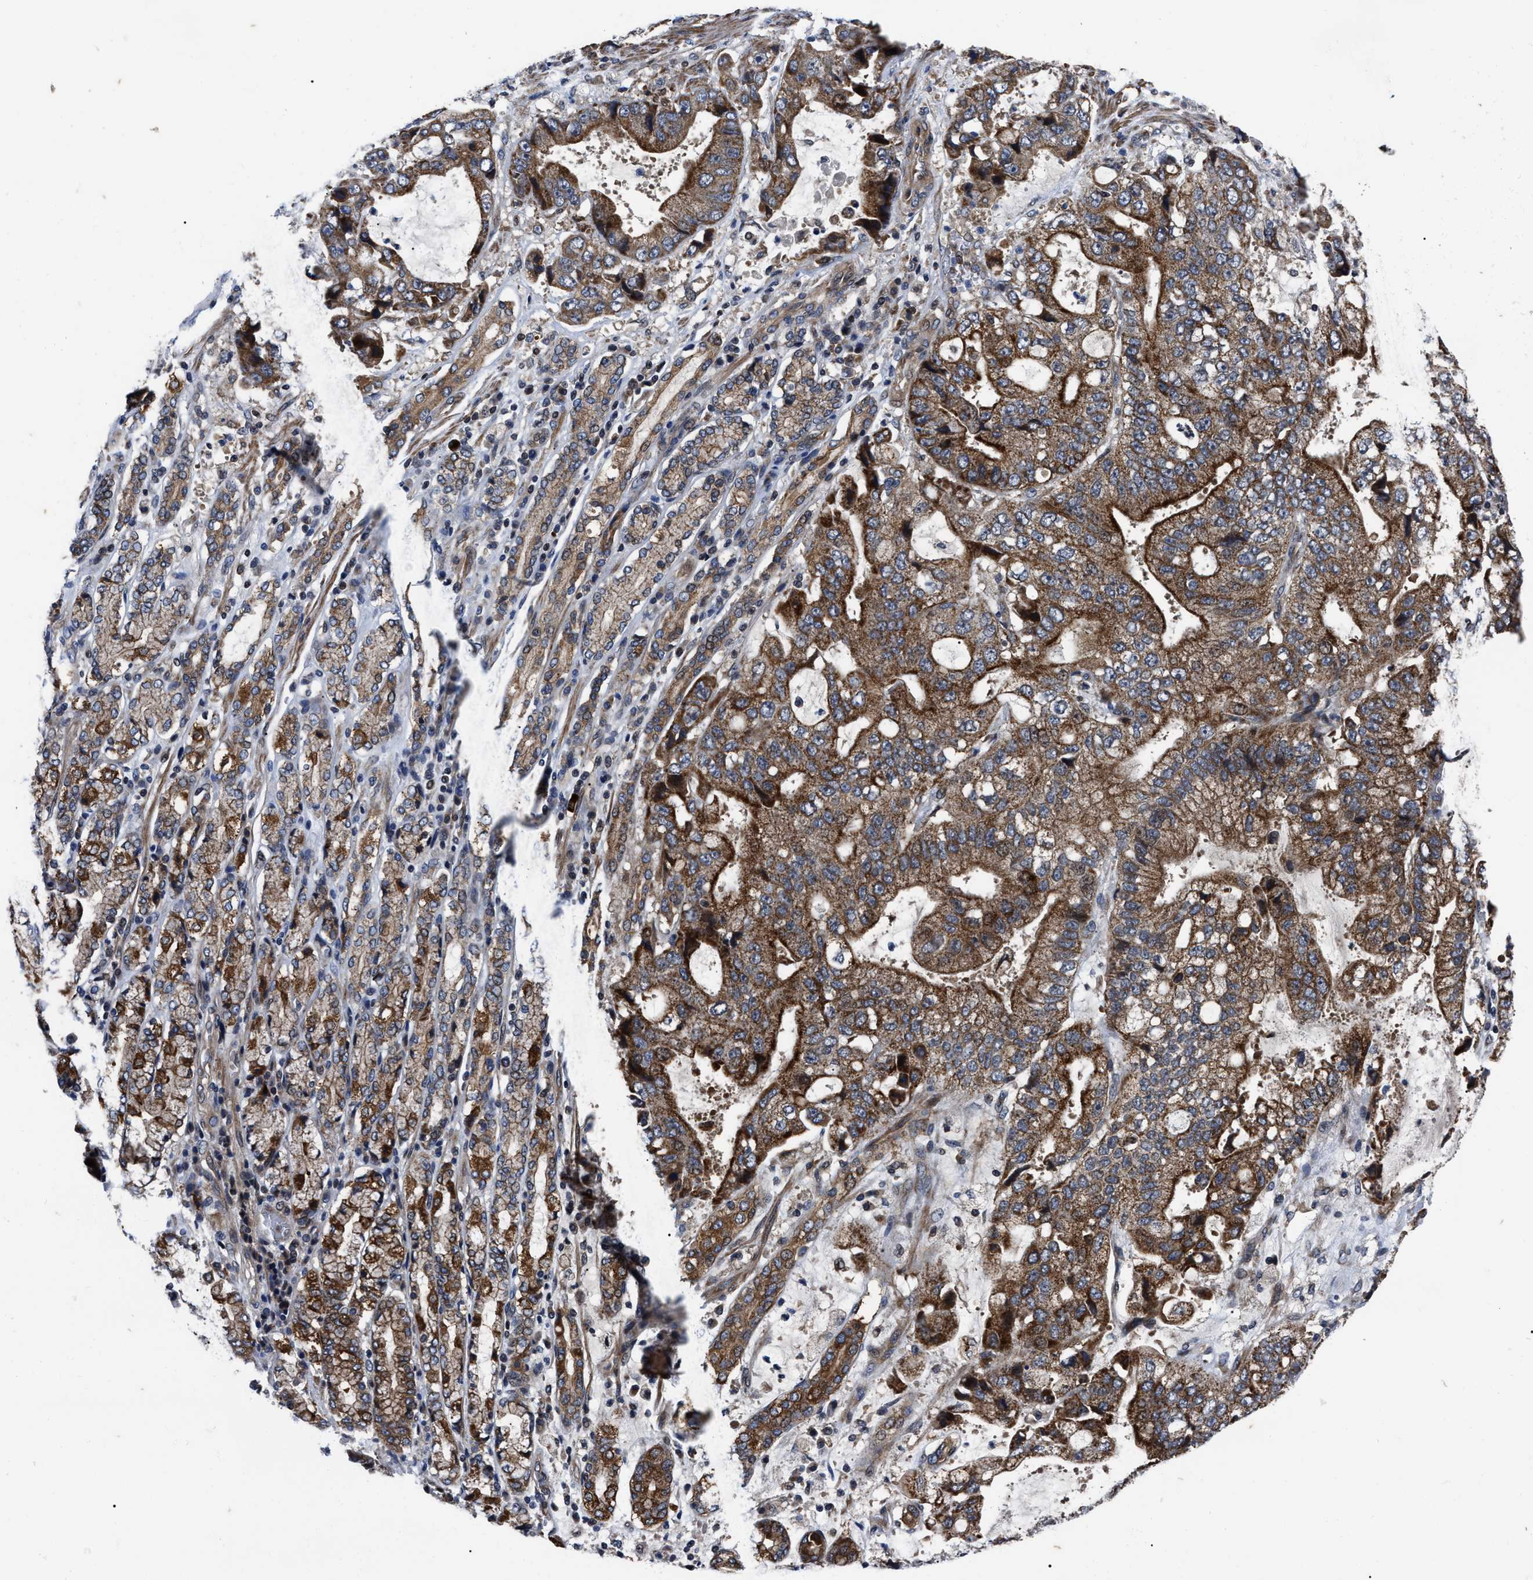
{"staining": {"intensity": "strong", "quantity": ">75%", "location": "cytoplasmic/membranous"}, "tissue": "stomach cancer", "cell_type": "Tumor cells", "image_type": "cancer", "snomed": [{"axis": "morphology", "description": "Normal tissue, NOS"}, {"axis": "morphology", "description": "Adenocarcinoma, NOS"}, {"axis": "topography", "description": "Stomach"}], "caption": "Brown immunohistochemical staining in stomach cancer (adenocarcinoma) shows strong cytoplasmic/membranous positivity in approximately >75% of tumor cells.", "gene": "PPWD1", "patient": {"sex": "male", "age": 62}}